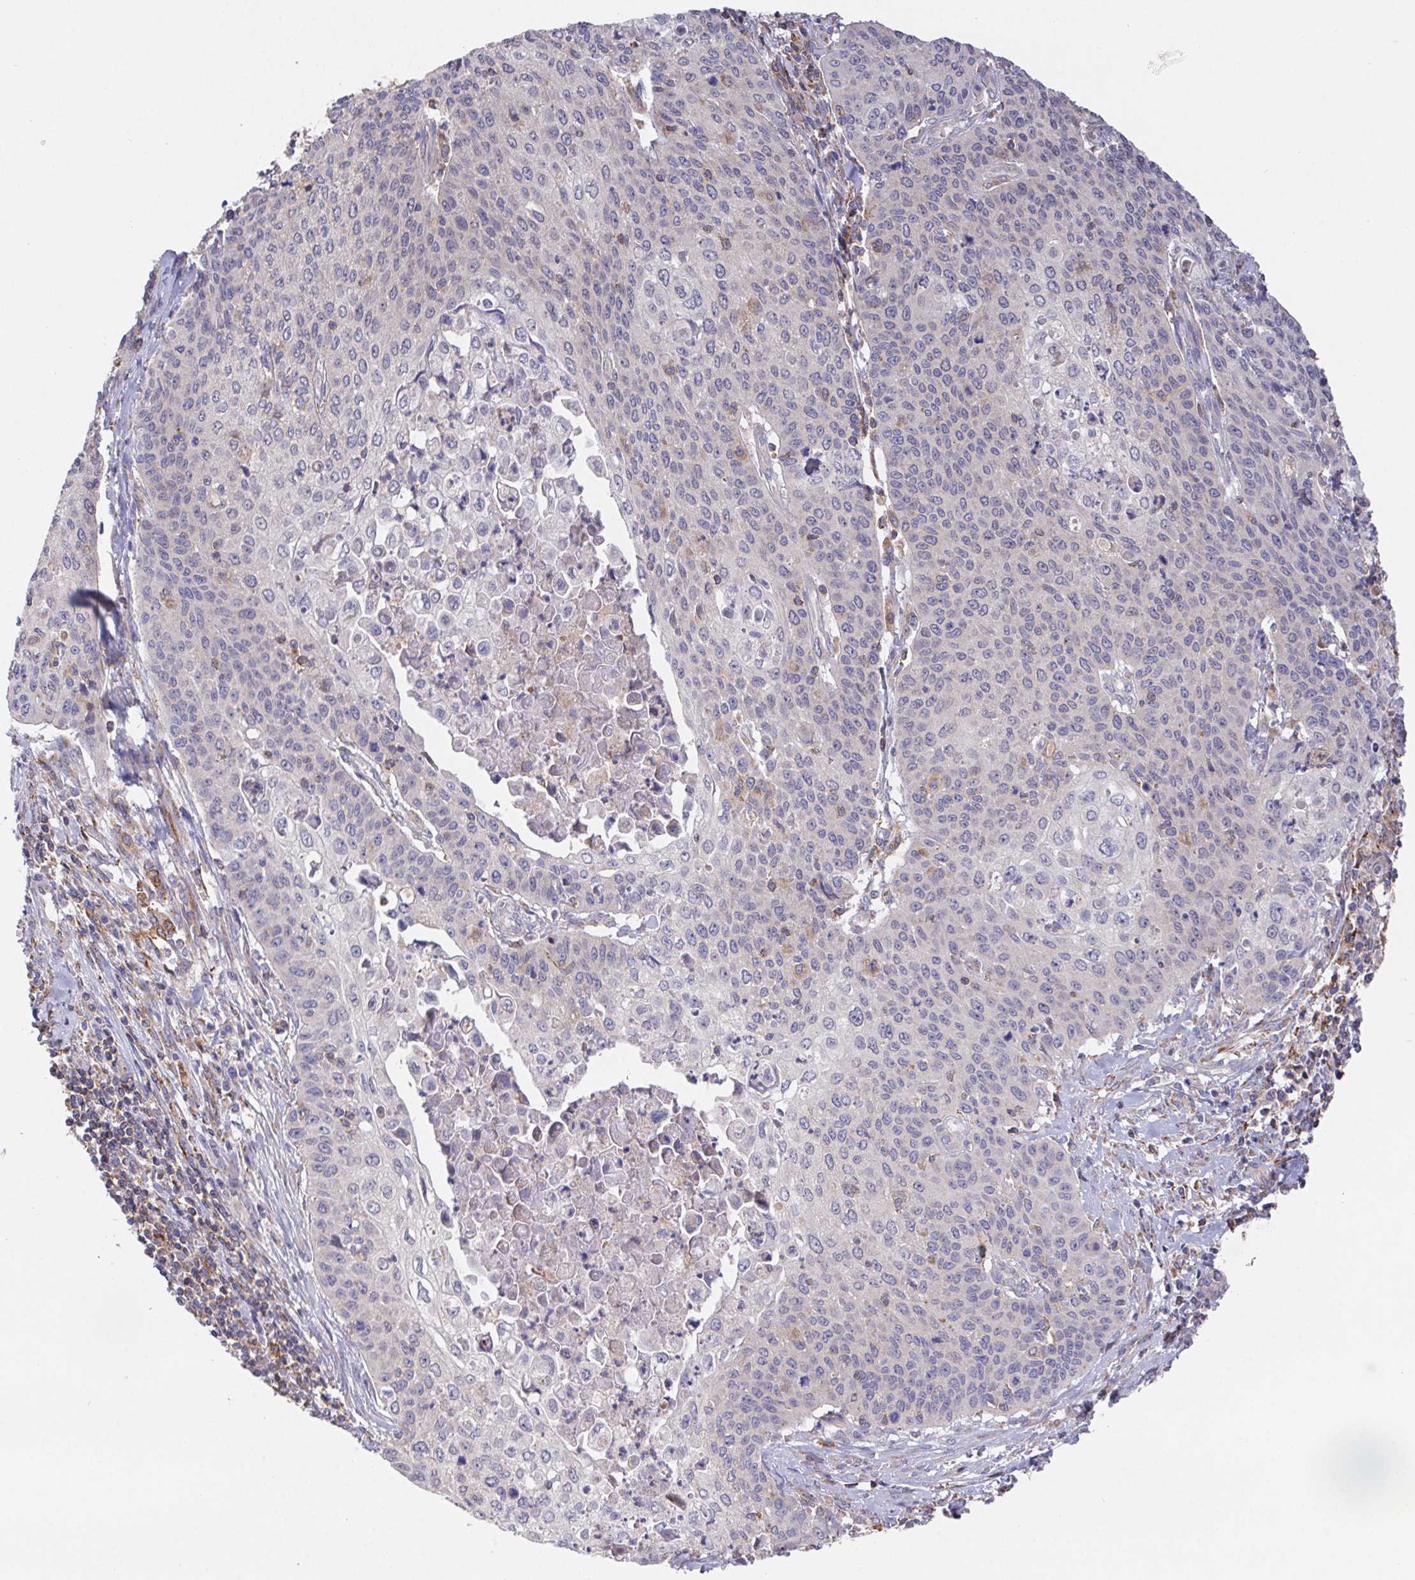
{"staining": {"intensity": "weak", "quantity": "<25%", "location": "cytoplasmic/membranous"}, "tissue": "cervical cancer", "cell_type": "Tumor cells", "image_type": "cancer", "snomed": [{"axis": "morphology", "description": "Squamous cell carcinoma, NOS"}, {"axis": "topography", "description": "Cervix"}], "caption": "IHC image of cervical cancer stained for a protein (brown), which exhibits no expression in tumor cells.", "gene": "FAM241A", "patient": {"sex": "female", "age": 65}}